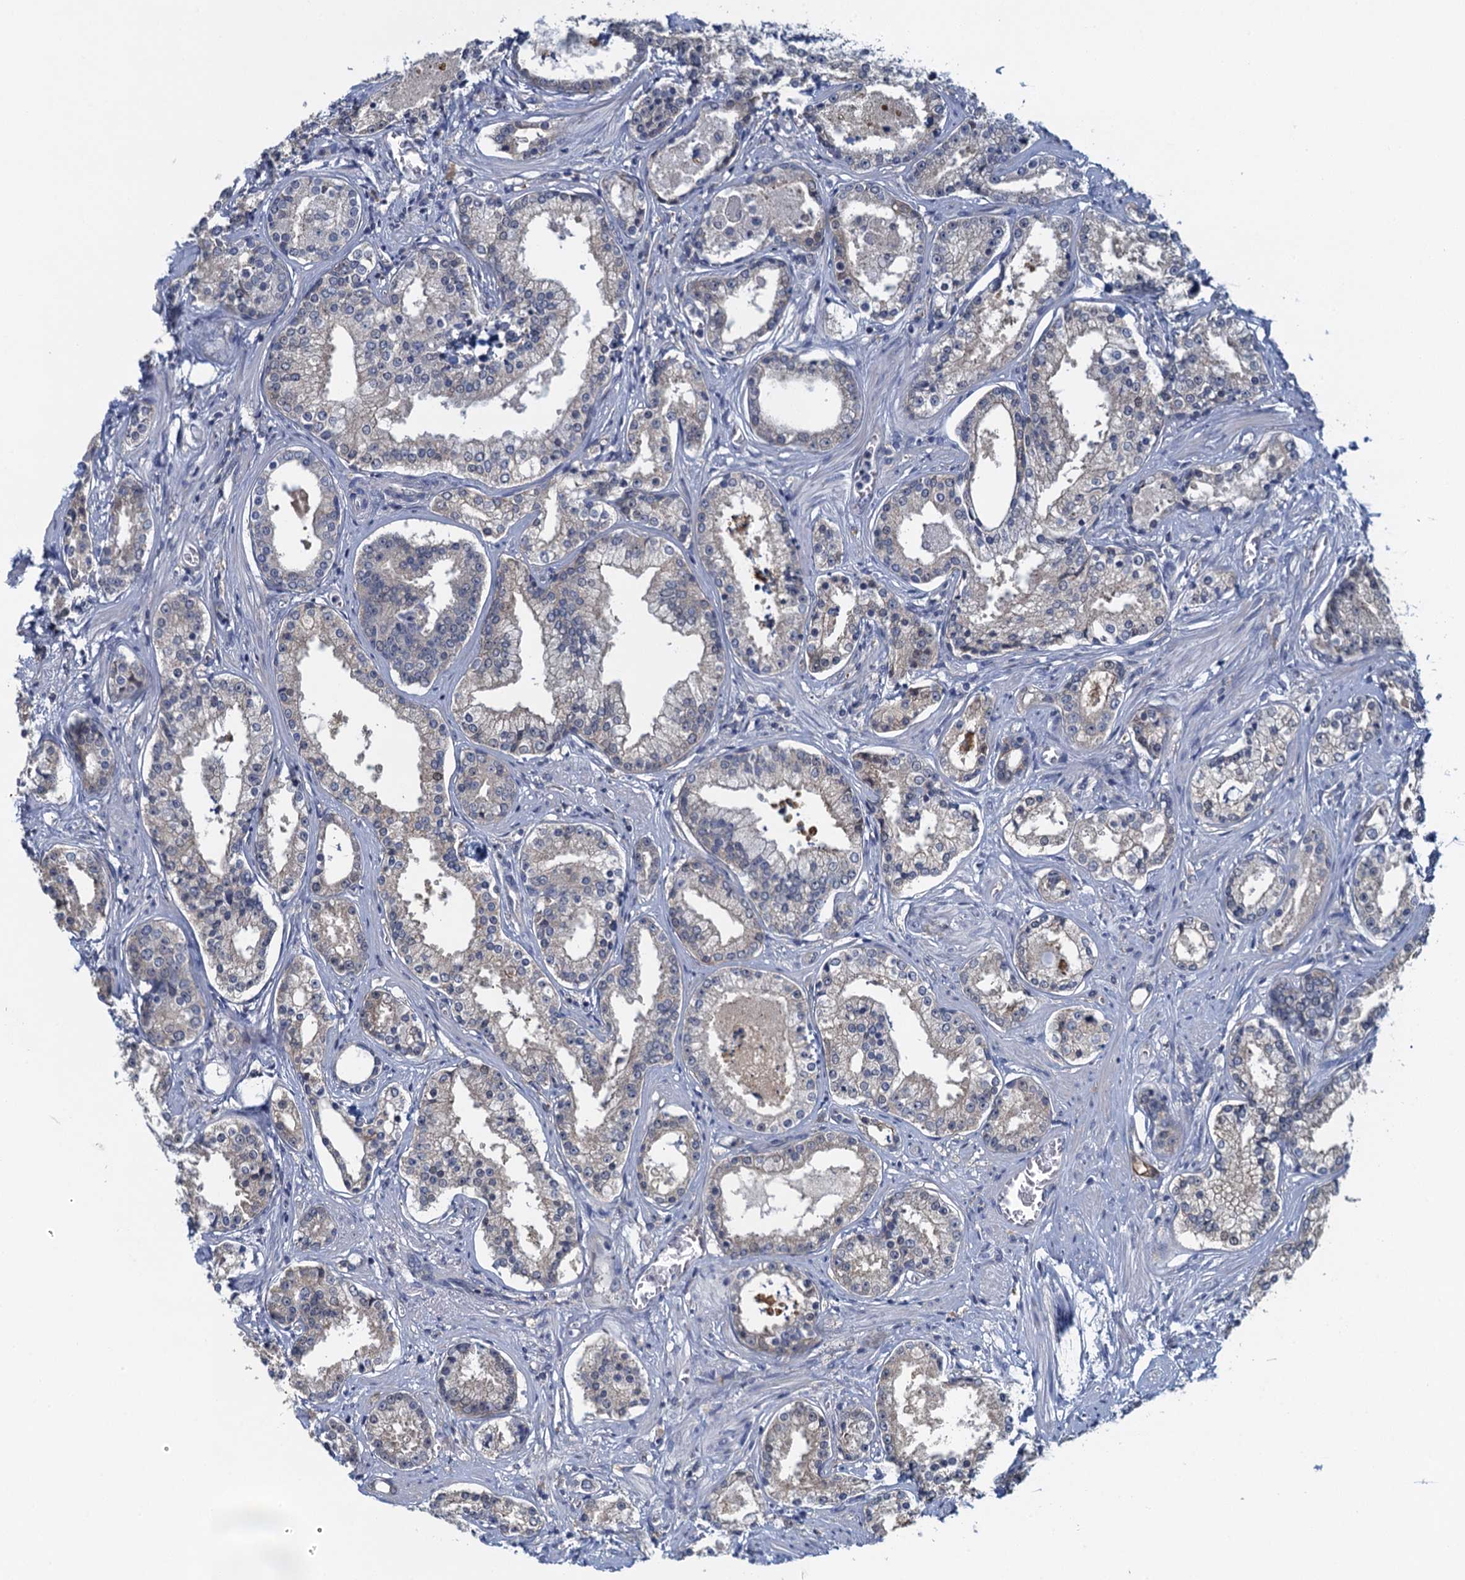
{"staining": {"intensity": "weak", "quantity": "<25%", "location": "cytoplasmic/membranous"}, "tissue": "prostate cancer", "cell_type": "Tumor cells", "image_type": "cancer", "snomed": [{"axis": "morphology", "description": "Adenocarcinoma, High grade"}, {"axis": "topography", "description": "Prostate"}], "caption": "This is a photomicrograph of IHC staining of prostate high-grade adenocarcinoma, which shows no staining in tumor cells.", "gene": "NCKAP1L", "patient": {"sex": "male", "age": 58}}